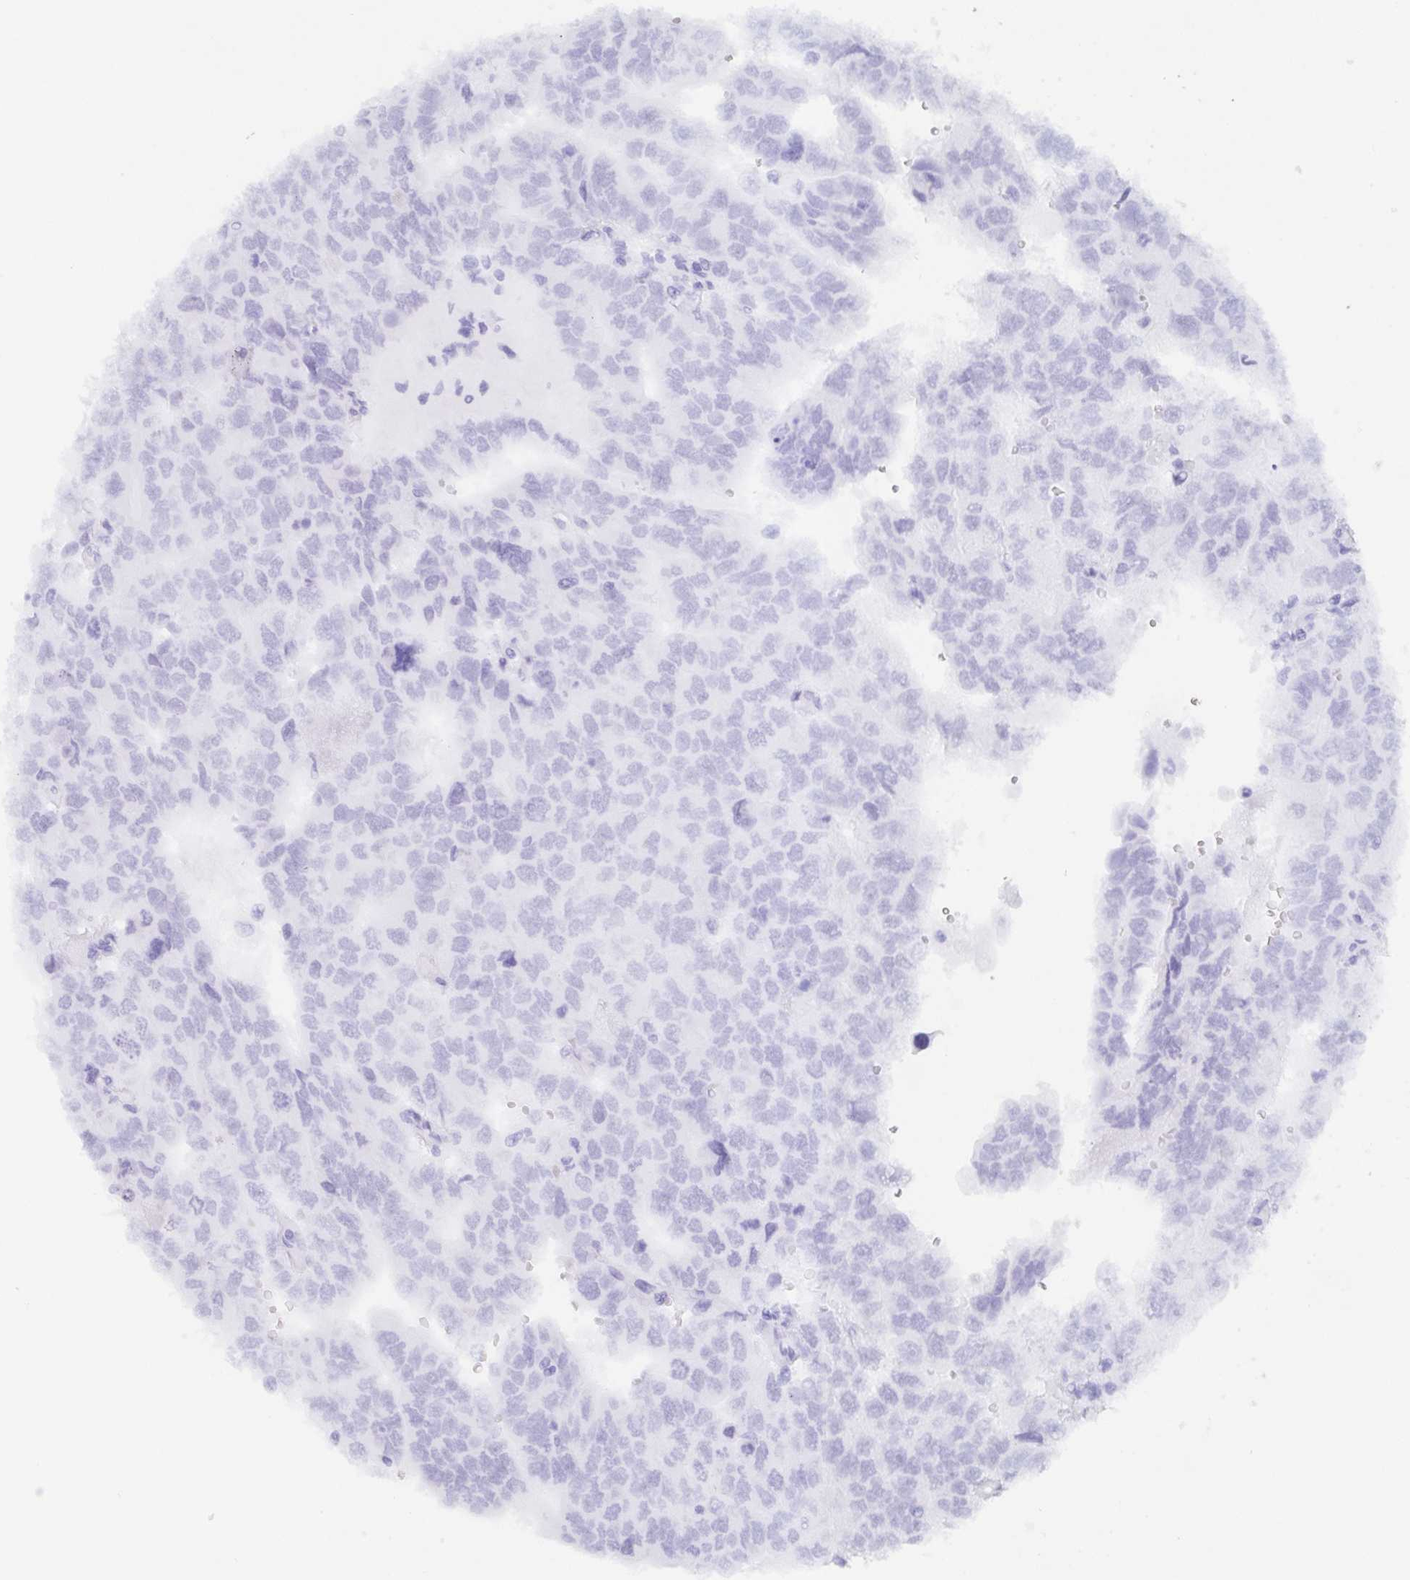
{"staining": {"intensity": "negative", "quantity": "none", "location": "none"}, "tissue": "testis cancer", "cell_type": "Tumor cells", "image_type": "cancer", "snomed": [{"axis": "morphology", "description": "Carcinoma, Embryonal, NOS"}, {"axis": "topography", "description": "Testis"}], "caption": "This is an immunohistochemistry (IHC) photomicrograph of human testis cancer. There is no staining in tumor cells.", "gene": "AGFG2", "patient": {"sex": "male", "age": 20}}